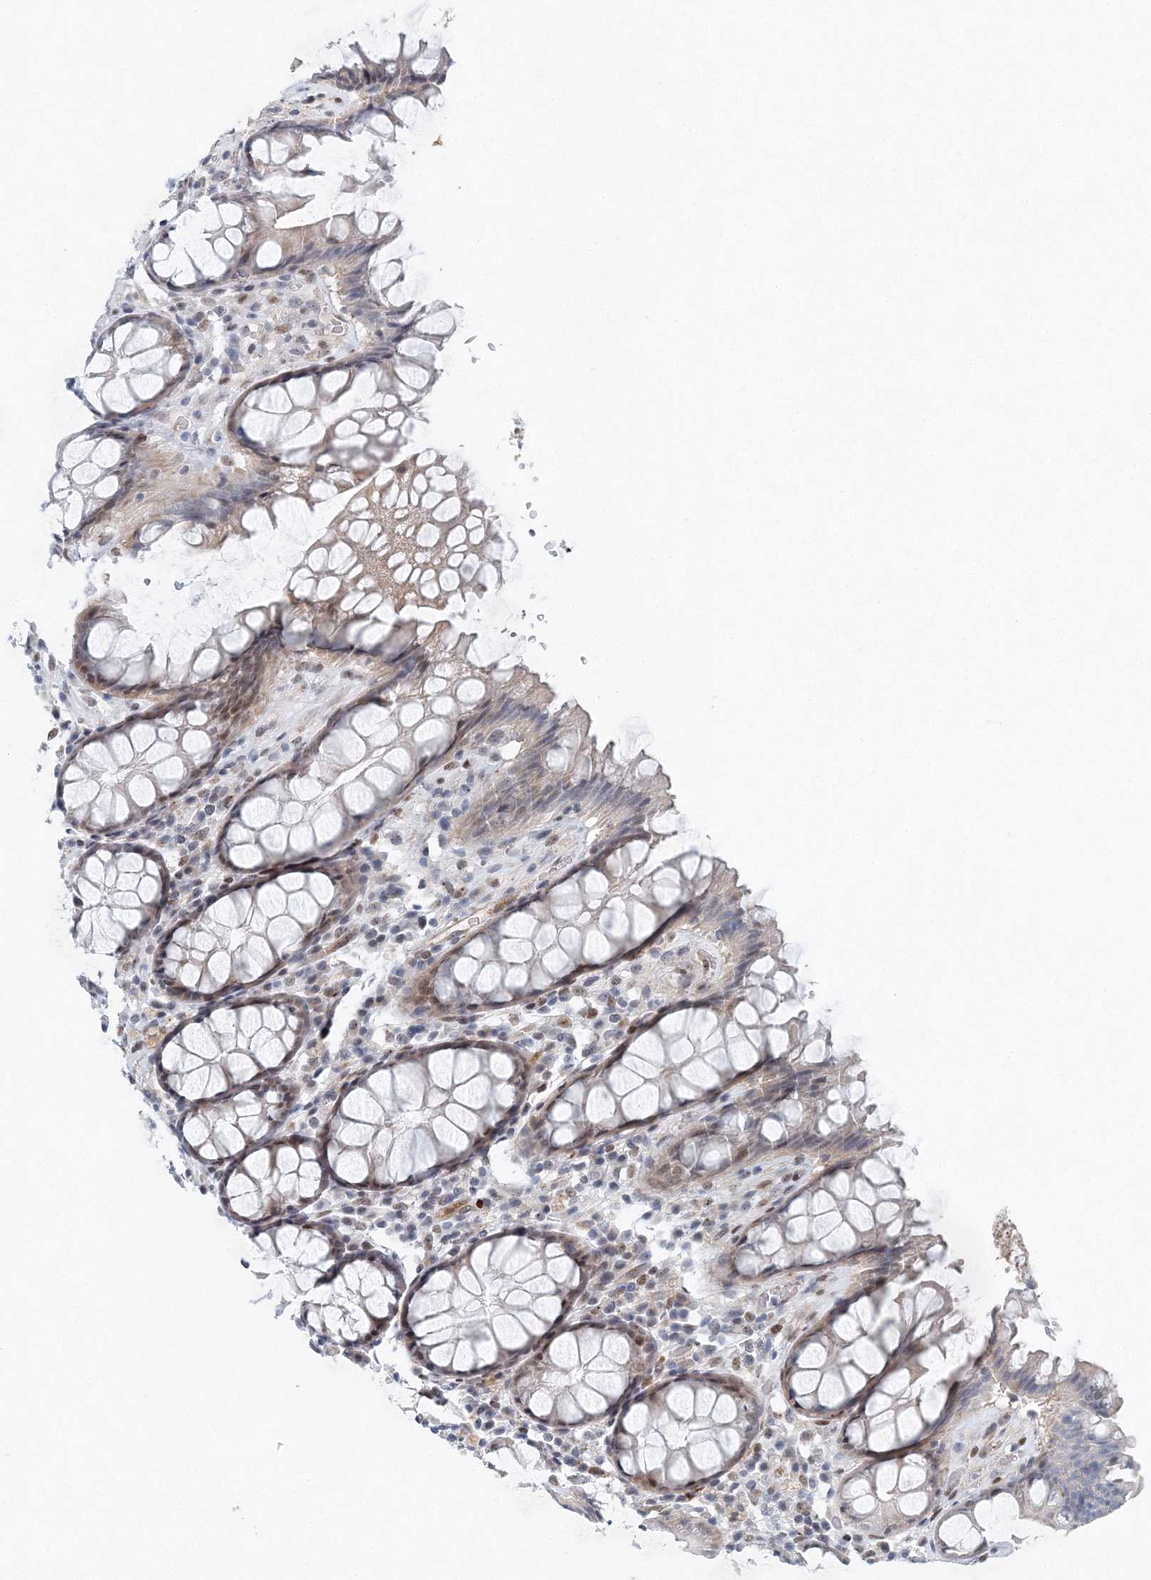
{"staining": {"intensity": "moderate", "quantity": "<25%", "location": "nuclear"}, "tissue": "rectum", "cell_type": "Glandular cells", "image_type": "normal", "snomed": [{"axis": "morphology", "description": "Normal tissue, NOS"}, {"axis": "topography", "description": "Rectum"}], "caption": "Benign rectum displays moderate nuclear staining in about <25% of glandular cells, visualized by immunohistochemistry.", "gene": "UIMC1", "patient": {"sex": "male", "age": 64}}